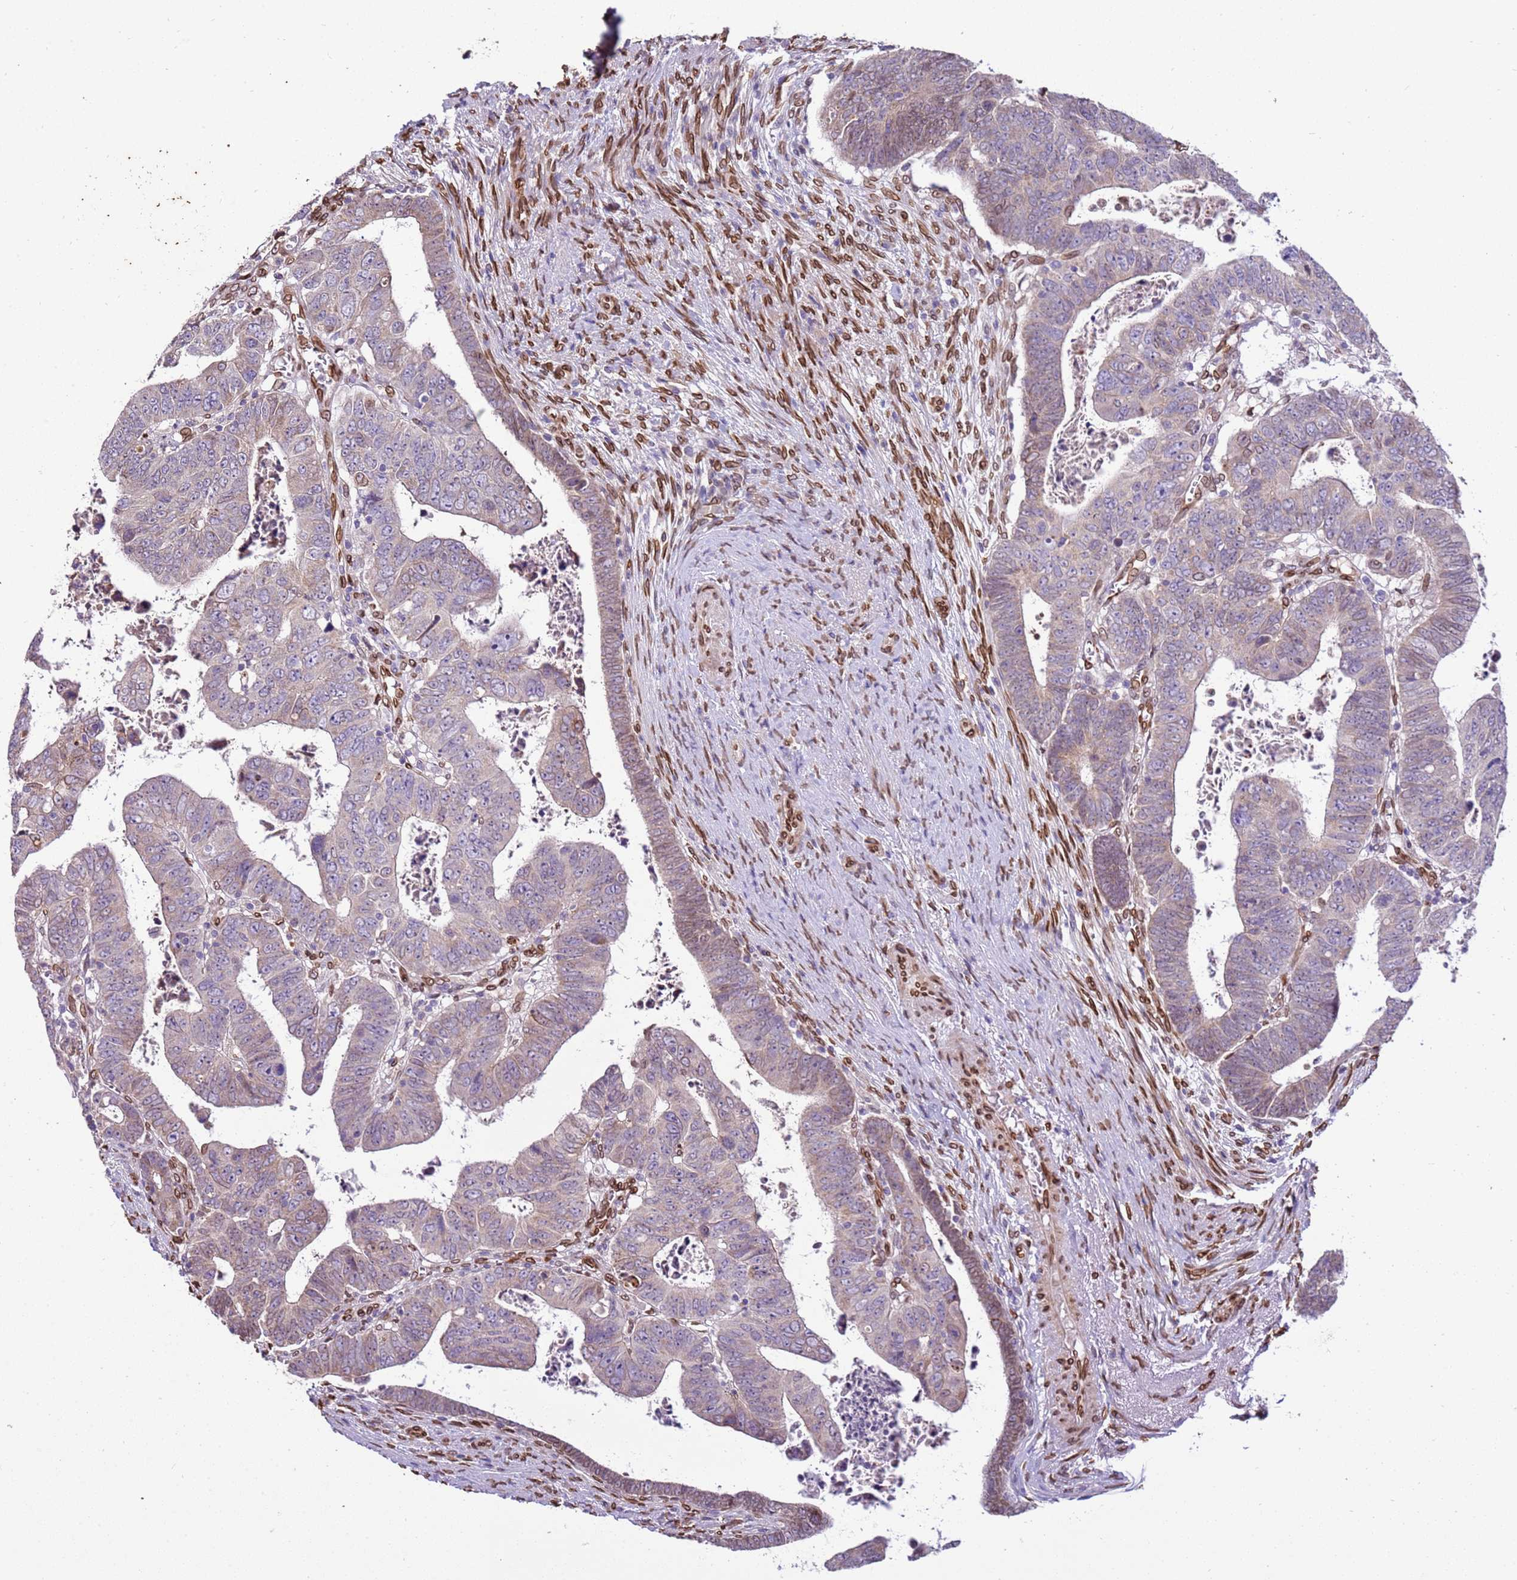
{"staining": {"intensity": "weak", "quantity": "<25%", "location": "cytoplasmic/membranous,nuclear"}, "tissue": "colorectal cancer", "cell_type": "Tumor cells", "image_type": "cancer", "snomed": [{"axis": "morphology", "description": "Normal tissue, NOS"}, {"axis": "morphology", "description": "Adenocarcinoma, NOS"}, {"axis": "topography", "description": "Rectum"}], "caption": "The photomicrograph displays no staining of tumor cells in colorectal cancer.", "gene": "TMEM47", "patient": {"sex": "female", "age": 65}}